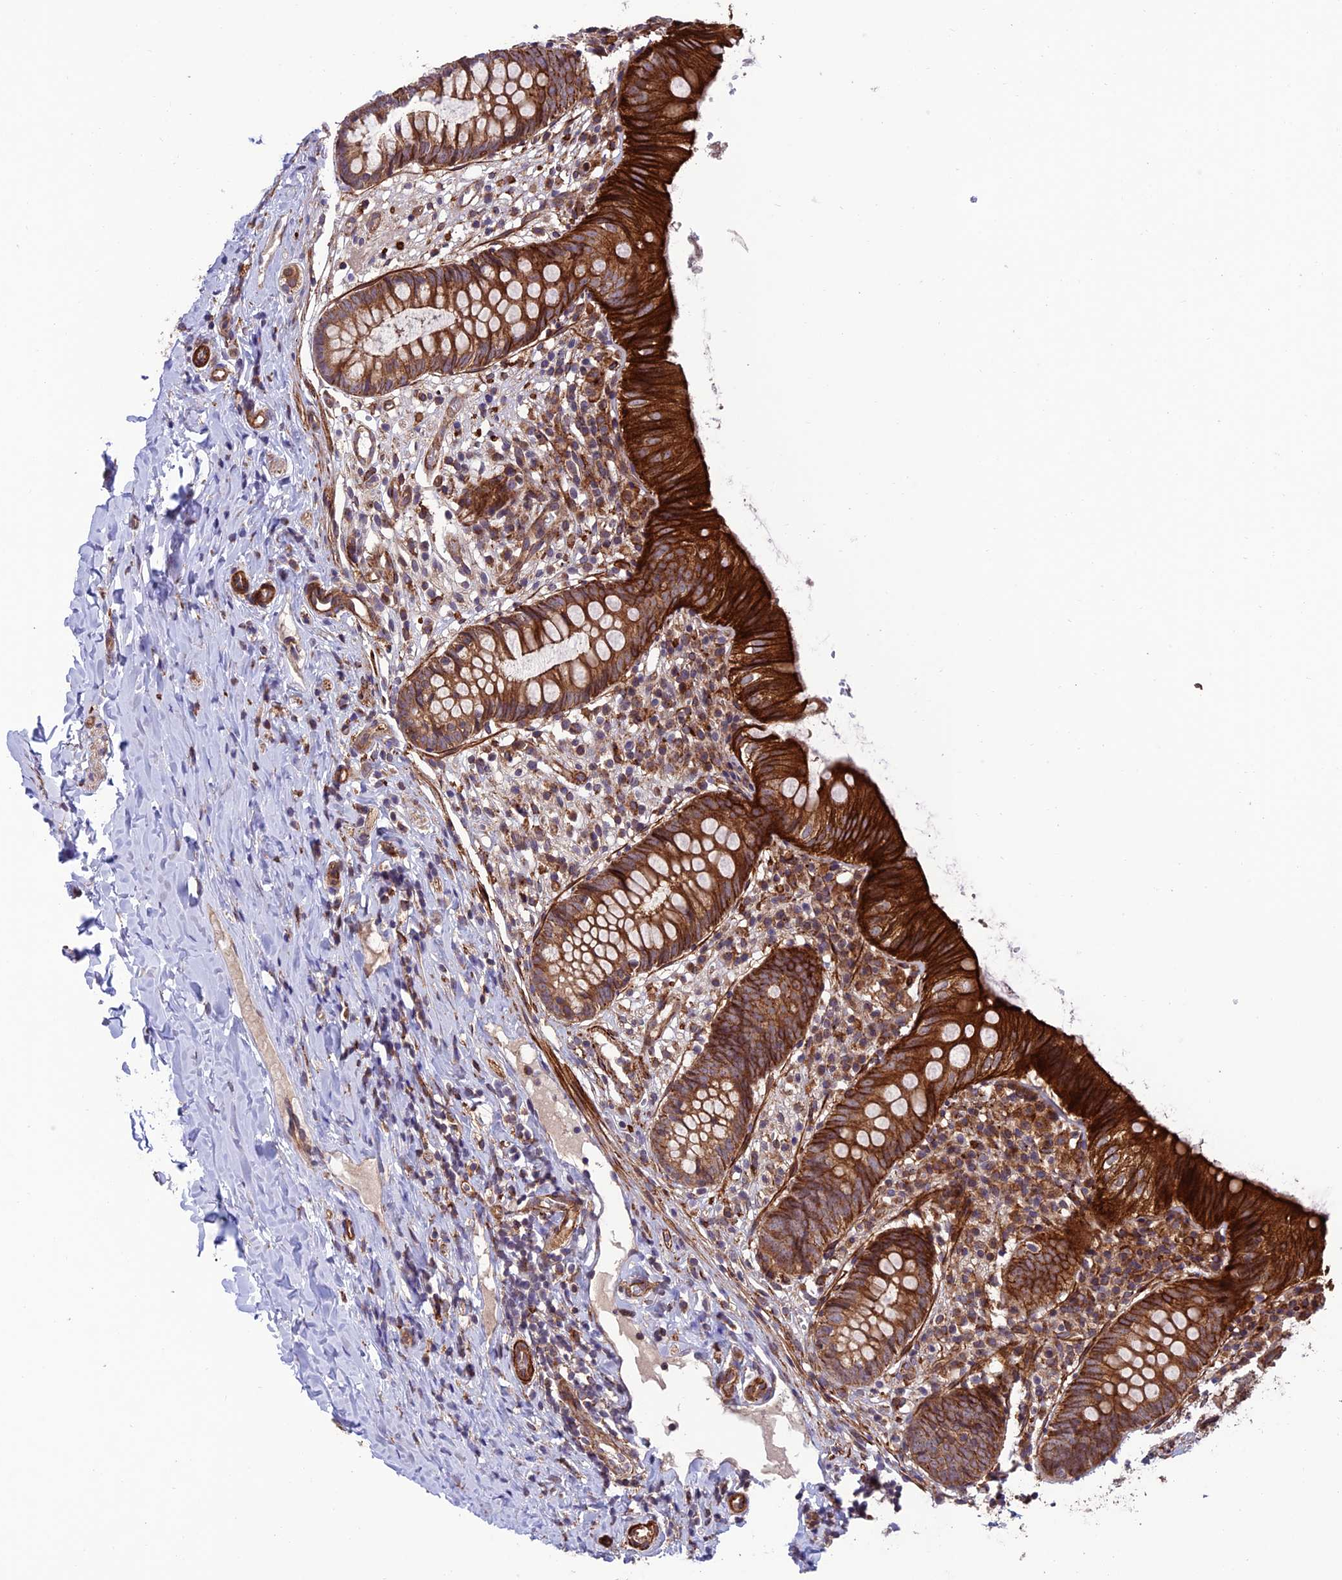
{"staining": {"intensity": "strong", "quantity": ">75%", "location": "cytoplasmic/membranous"}, "tissue": "appendix", "cell_type": "Glandular cells", "image_type": "normal", "snomed": [{"axis": "morphology", "description": "Normal tissue, NOS"}, {"axis": "topography", "description": "Appendix"}], "caption": "An immunohistochemistry histopathology image of unremarkable tissue is shown. Protein staining in brown labels strong cytoplasmic/membranous positivity in appendix within glandular cells. The staining was performed using DAB, with brown indicating positive protein expression. Nuclei are stained blue with hematoxylin.", "gene": "TNIP3", "patient": {"sex": "male", "age": 8}}